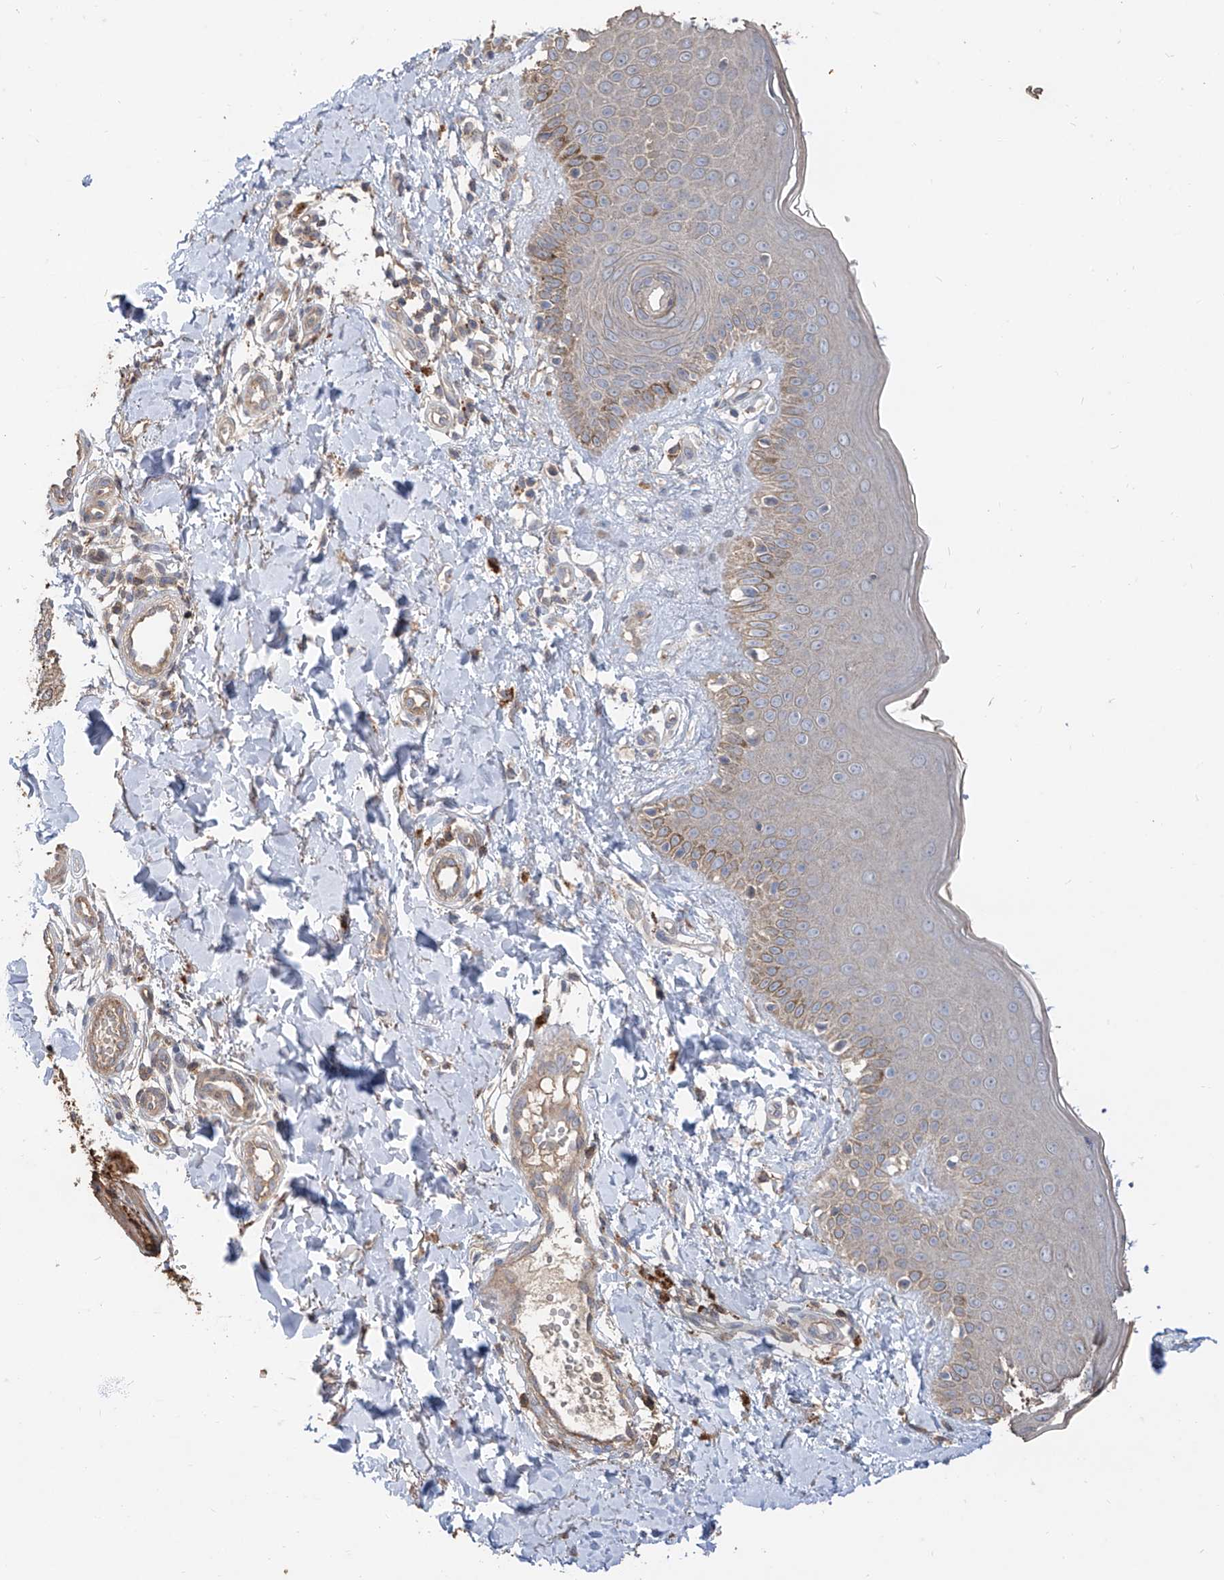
{"staining": {"intensity": "weak", "quantity": ">75%", "location": "cytoplasmic/membranous"}, "tissue": "skin", "cell_type": "Fibroblasts", "image_type": "normal", "snomed": [{"axis": "morphology", "description": "Normal tissue, NOS"}, {"axis": "topography", "description": "Skin"}], "caption": "Brown immunohistochemical staining in unremarkable skin displays weak cytoplasmic/membranous expression in approximately >75% of fibroblasts.", "gene": "EDN1", "patient": {"sex": "male", "age": 52}}